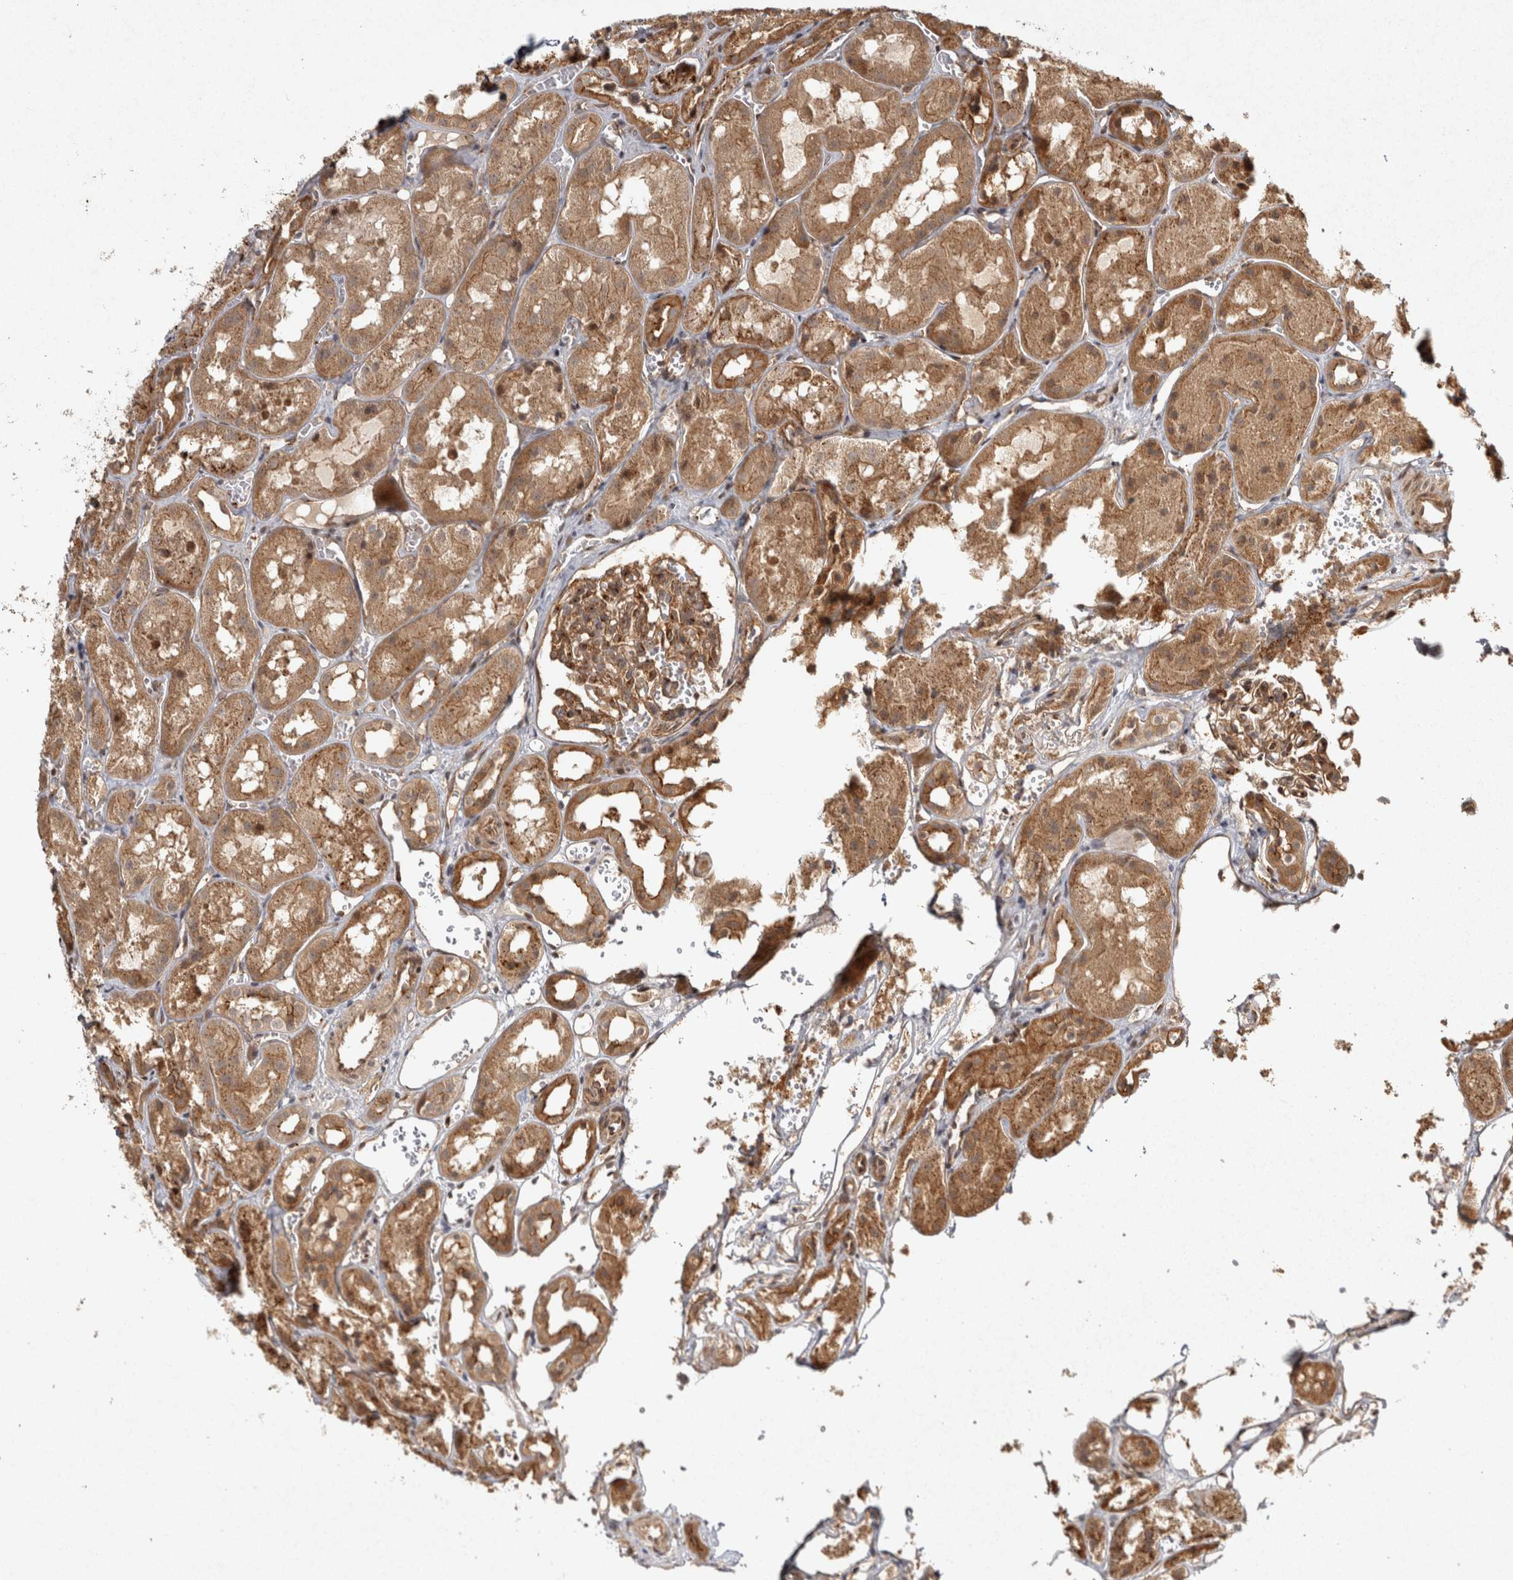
{"staining": {"intensity": "moderate", "quantity": ">75%", "location": "cytoplasmic/membranous"}, "tissue": "kidney", "cell_type": "Cells in glomeruli", "image_type": "normal", "snomed": [{"axis": "morphology", "description": "Normal tissue, NOS"}, {"axis": "topography", "description": "Kidney"}], "caption": "Human kidney stained with a brown dye reveals moderate cytoplasmic/membranous positive expression in about >75% of cells in glomeruli.", "gene": "CAMSAP2", "patient": {"sex": "male", "age": 16}}